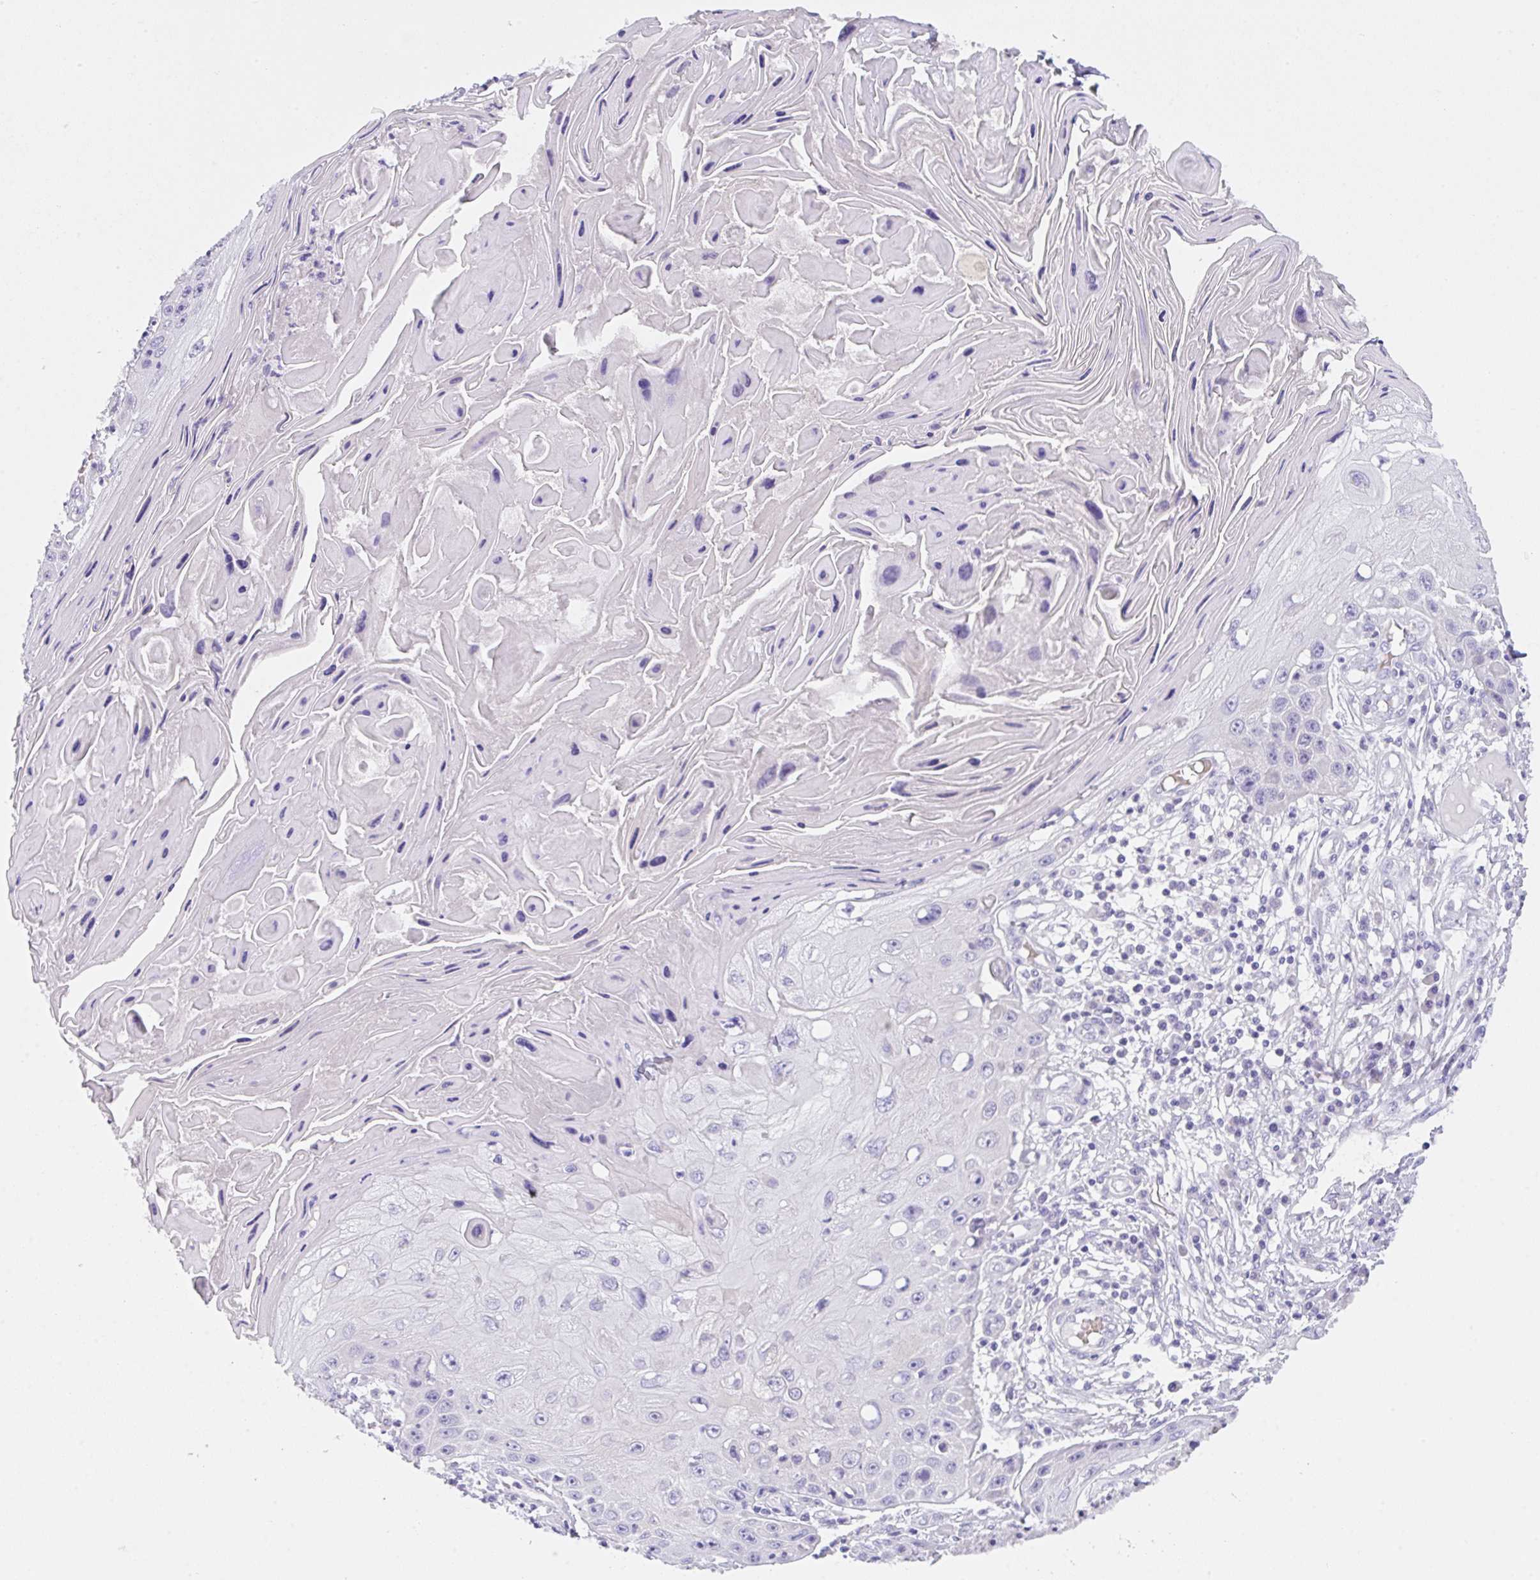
{"staining": {"intensity": "negative", "quantity": "none", "location": "none"}, "tissue": "skin cancer", "cell_type": "Tumor cells", "image_type": "cancer", "snomed": [{"axis": "morphology", "description": "Squamous cell carcinoma, NOS"}, {"axis": "topography", "description": "Skin"}, {"axis": "topography", "description": "Vulva"}], "caption": "This is an immunohistochemistry (IHC) histopathology image of human skin cancer (squamous cell carcinoma). There is no staining in tumor cells.", "gene": "TRAF4", "patient": {"sex": "female", "age": 44}}